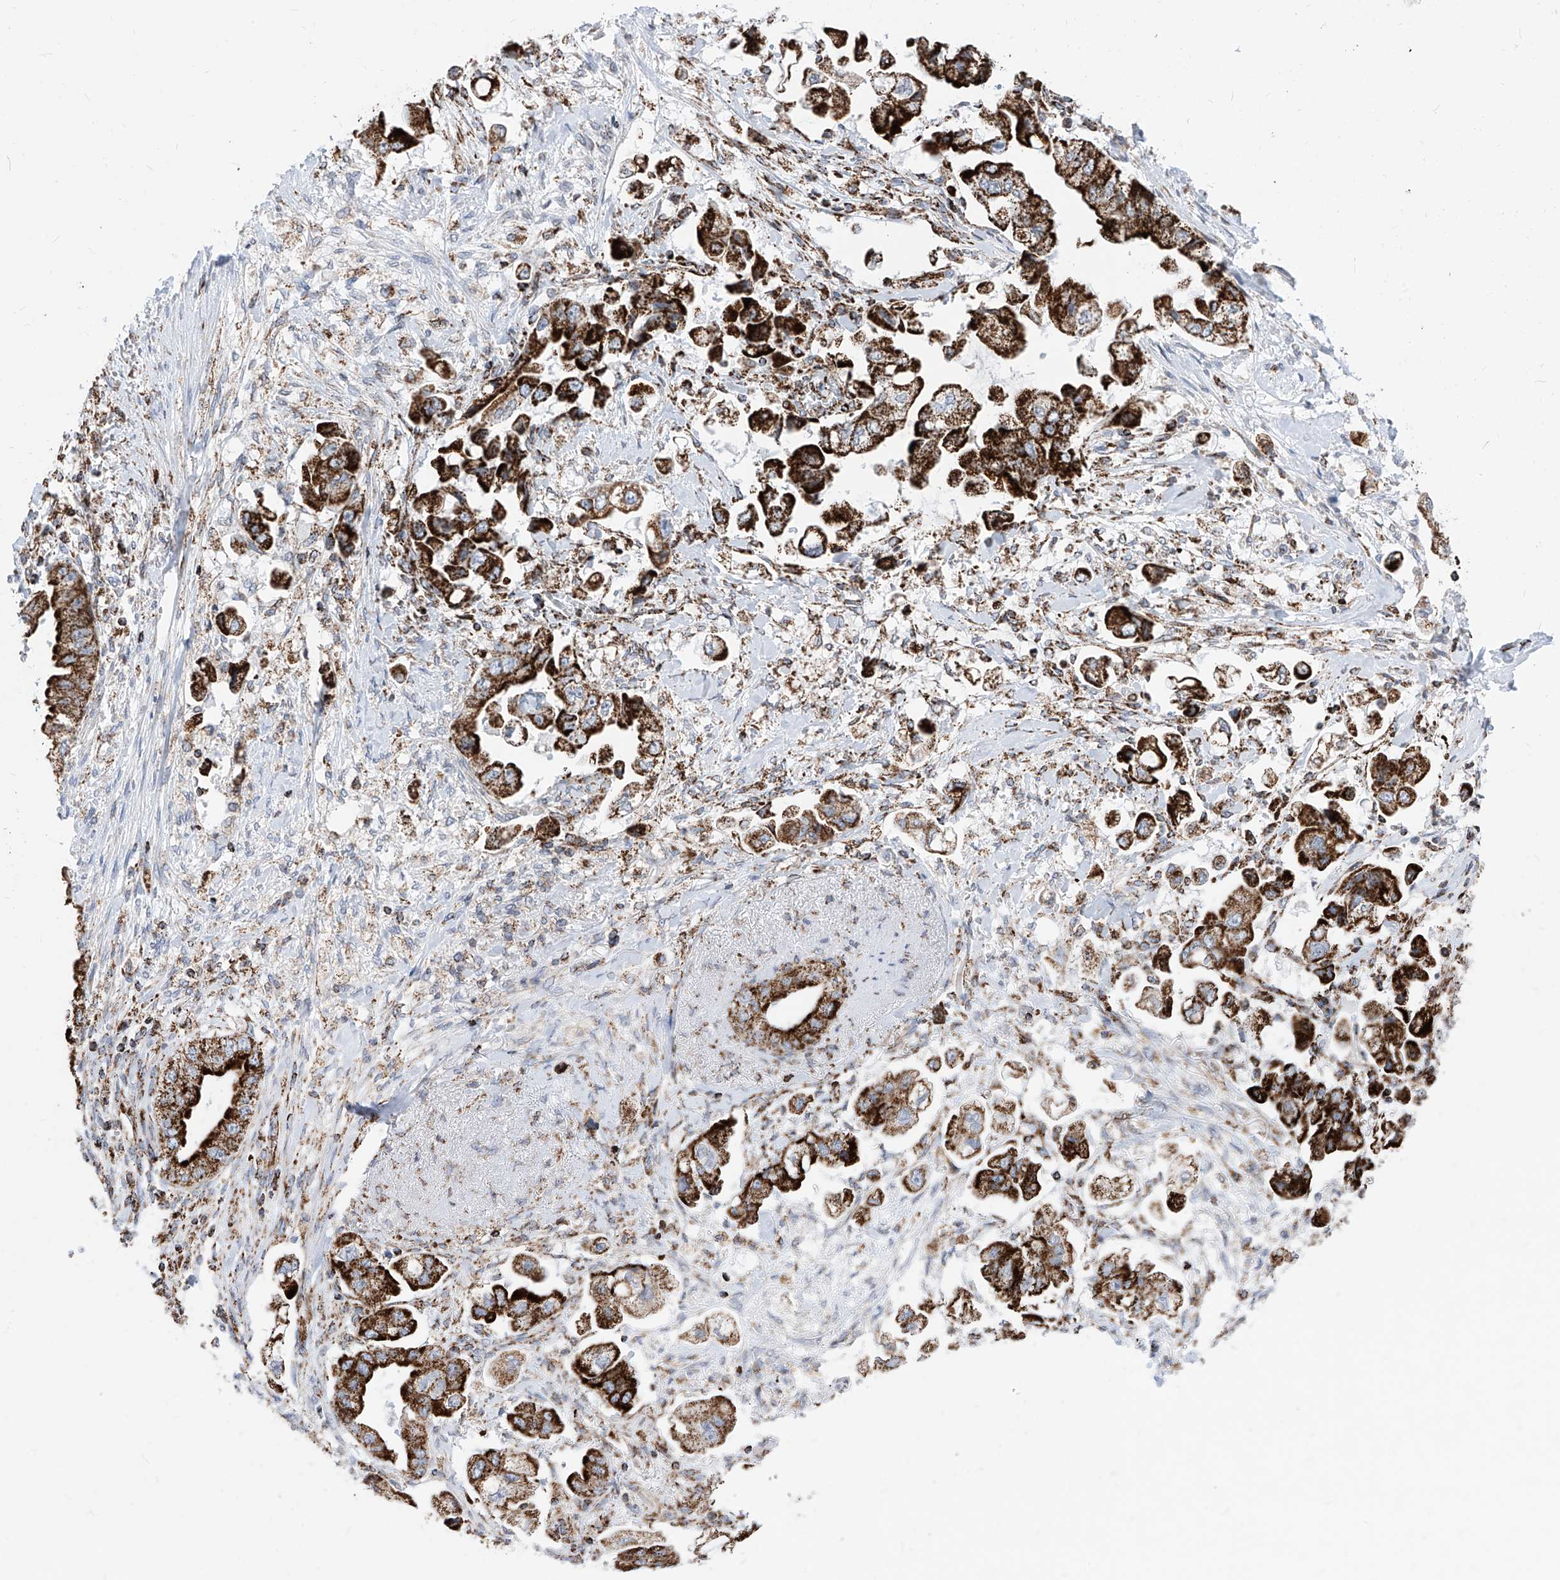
{"staining": {"intensity": "strong", "quantity": ">75%", "location": "cytoplasmic/membranous"}, "tissue": "stomach cancer", "cell_type": "Tumor cells", "image_type": "cancer", "snomed": [{"axis": "morphology", "description": "Adenocarcinoma, NOS"}, {"axis": "topography", "description": "Stomach"}], "caption": "Protein expression analysis of human stomach cancer reveals strong cytoplasmic/membranous expression in about >75% of tumor cells.", "gene": "COX5B", "patient": {"sex": "male", "age": 62}}